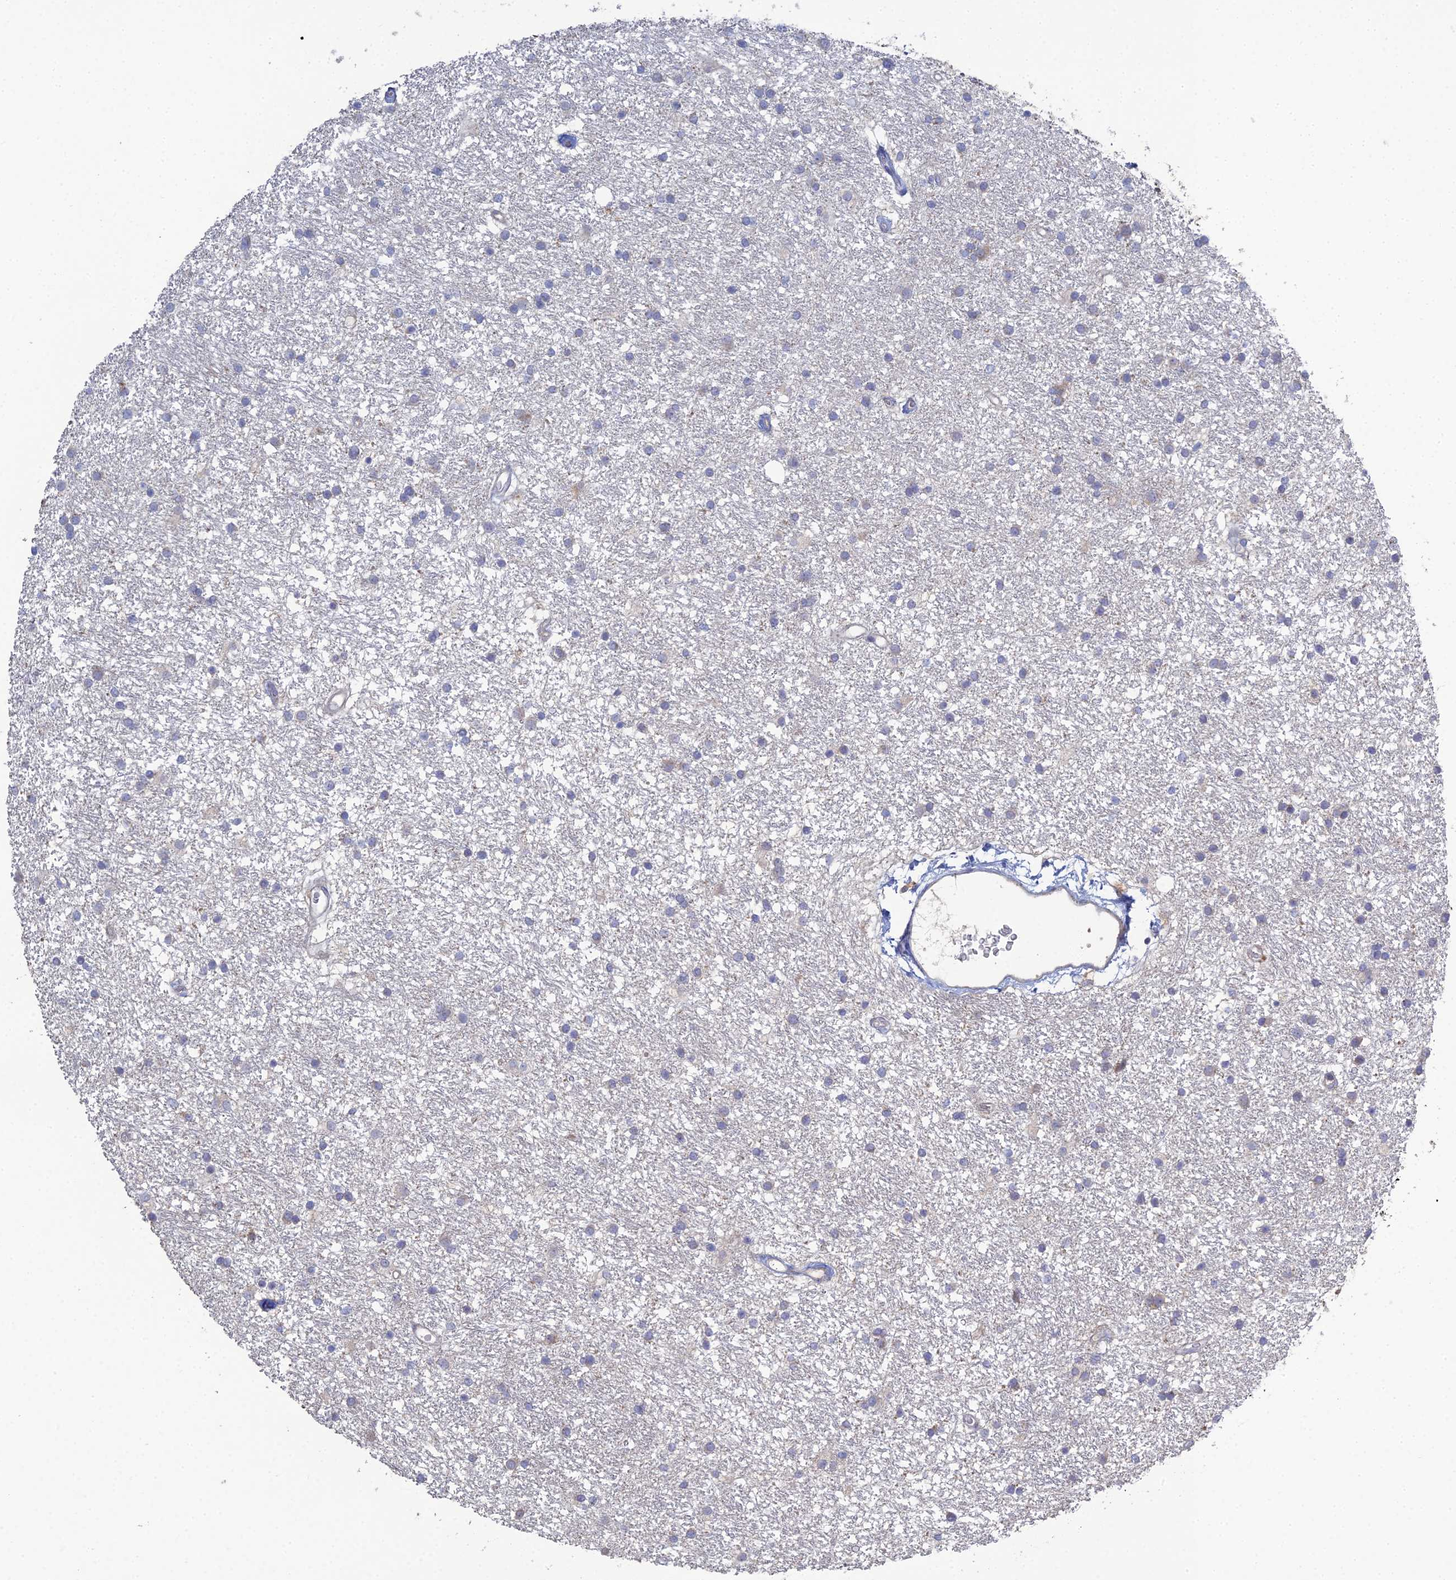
{"staining": {"intensity": "negative", "quantity": "none", "location": "none"}, "tissue": "glioma", "cell_type": "Tumor cells", "image_type": "cancer", "snomed": [{"axis": "morphology", "description": "Glioma, malignant, High grade"}, {"axis": "topography", "description": "Brain"}], "caption": "A photomicrograph of glioma stained for a protein reveals no brown staining in tumor cells.", "gene": "TRAPPC6A", "patient": {"sex": "male", "age": 77}}